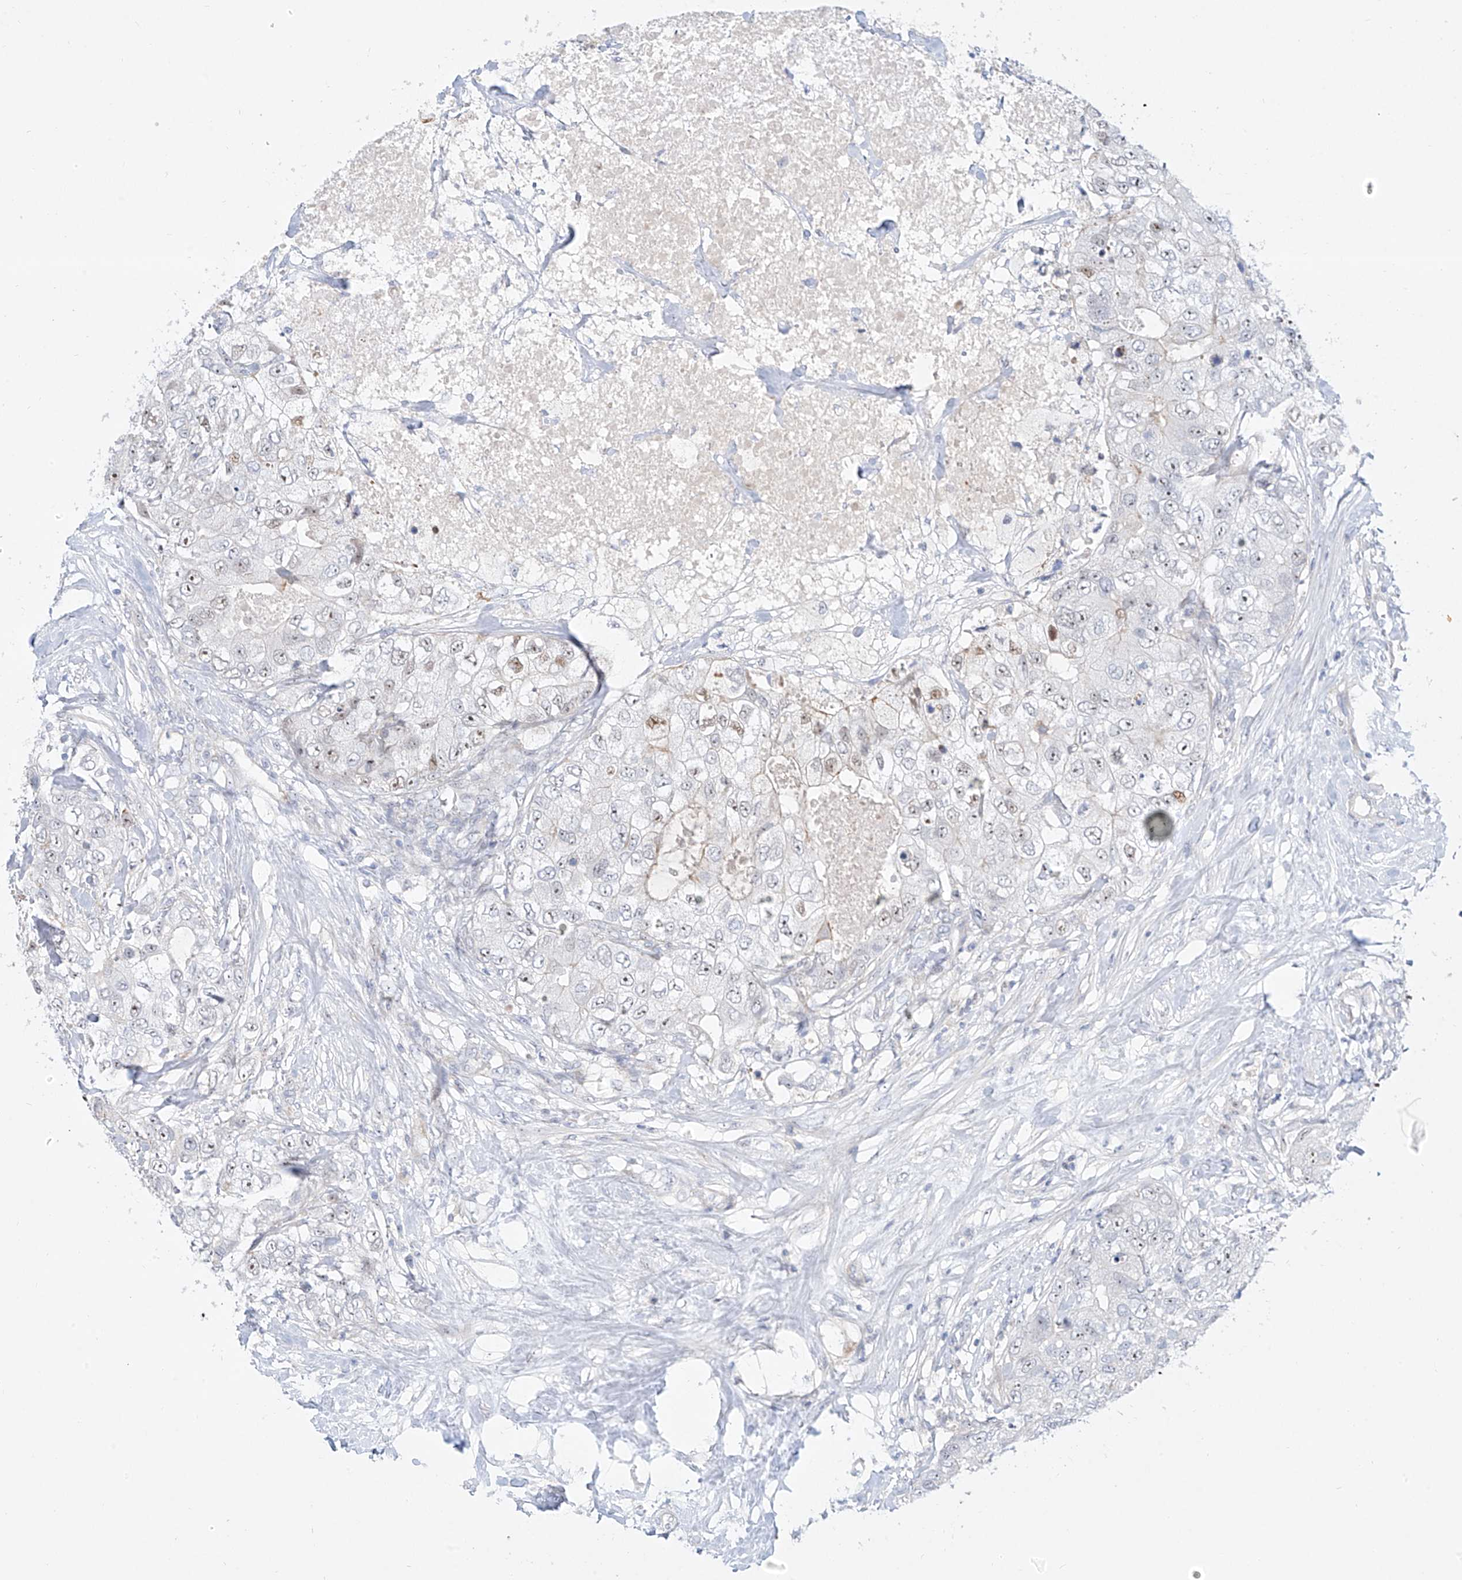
{"staining": {"intensity": "weak", "quantity": "<25%", "location": "nuclear"}, "tissue": "breast cancer", "cell_type": "Tumor cells", "image_type": "cancer", "snomed": [{"axis": "morphology", "description": "Duct carcinoma"}, {"axis": "topography", "description": "Breast"}], "caption": "An image of human breast invasive ductal carcinoma is negative for staining in tumor cells. The staining is performed using DAB (3,3'-diaminobenzidine) brown chromogen with nuclei counter-stained in using hematoxylin.", "gene": "SNU13", "patient": {"sex": "female", "age": 62}}